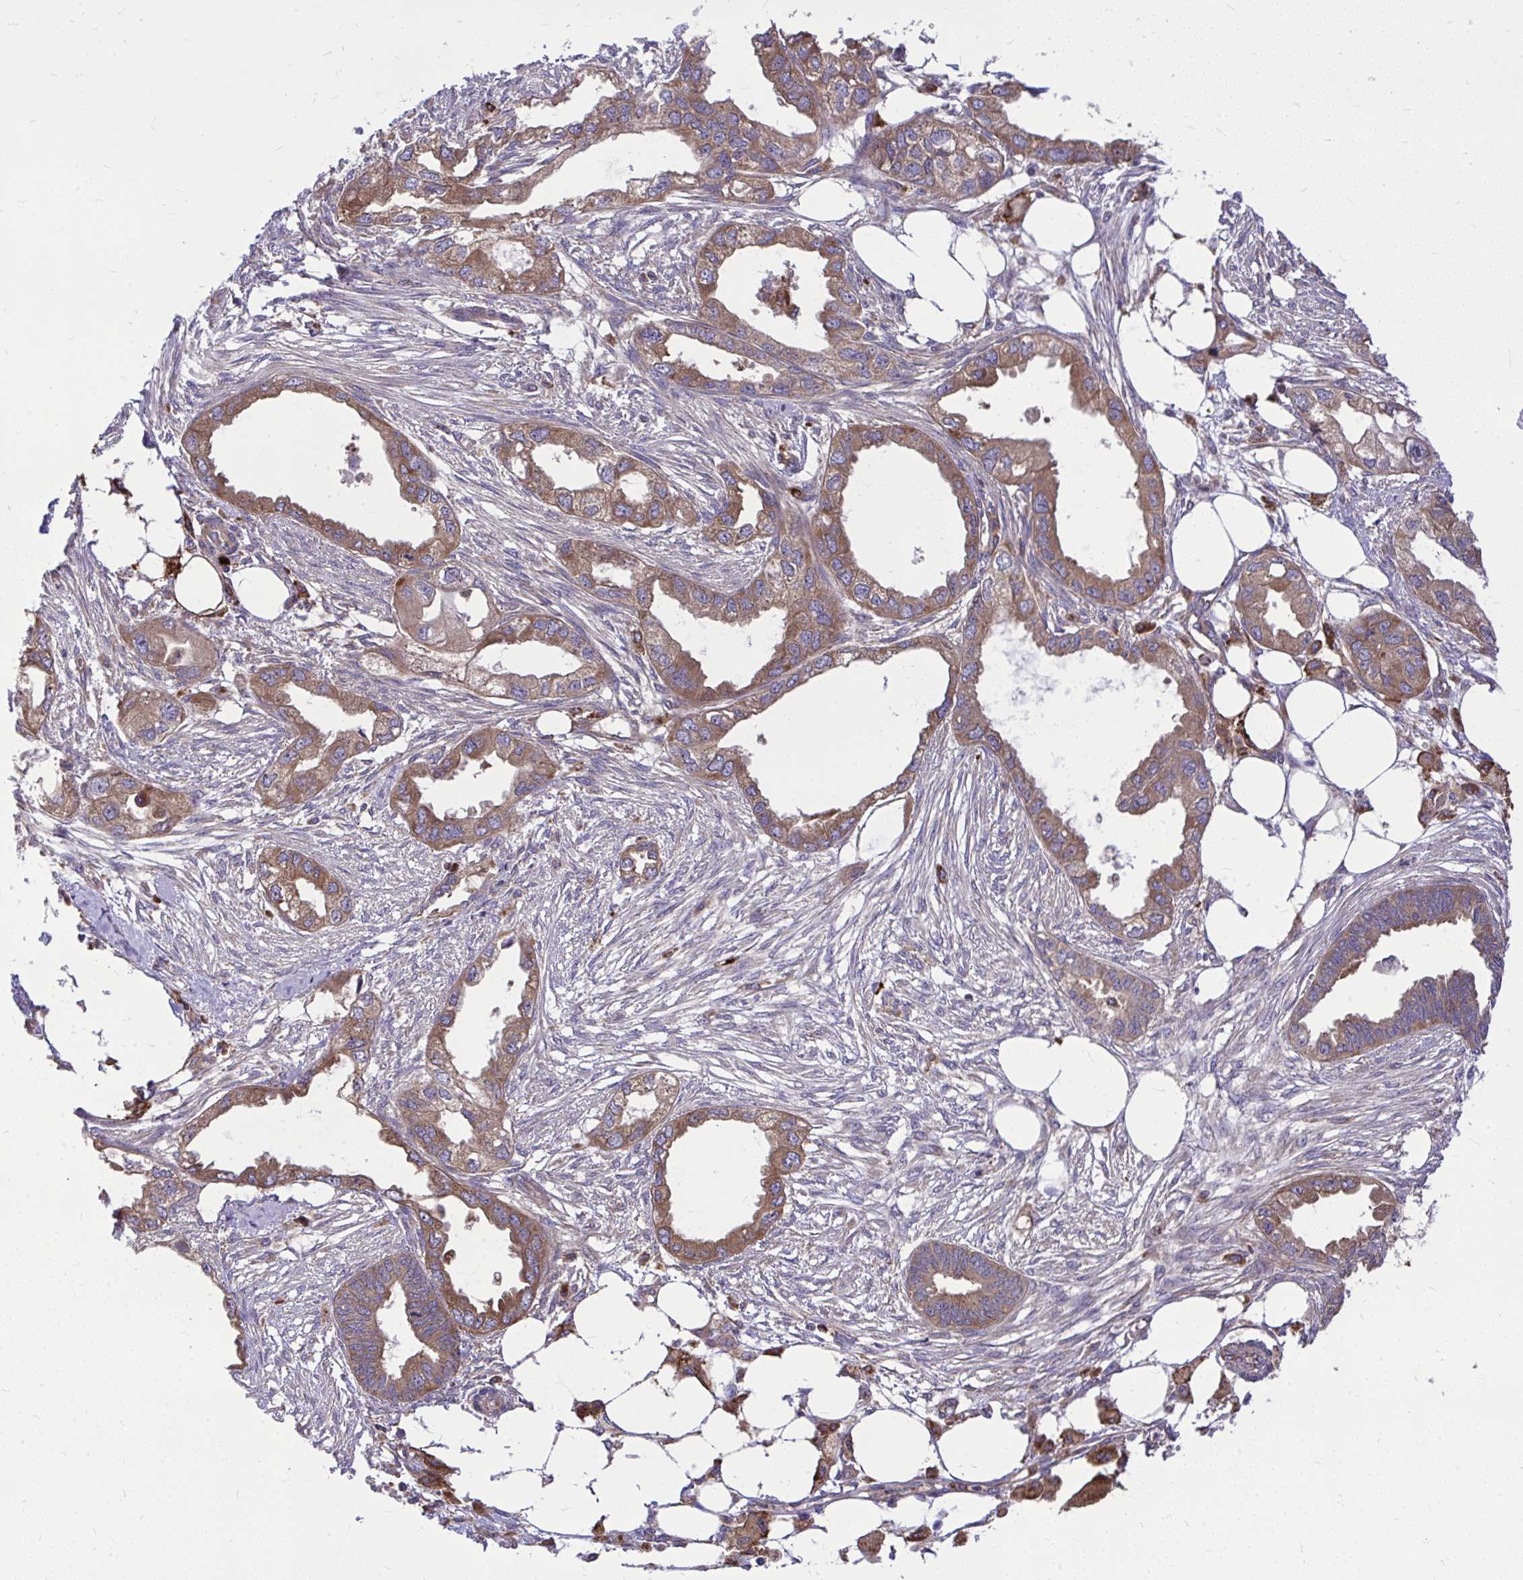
{"staining": {"intensity": "moderate", "quantity": ">75%", "location": "cytoplasmic/membranous"}, "tissue": "endometrial cancer", "cell_type": "Tumor cells", "image_type": "cancer", "snomed": [{"axis": "morphology", "description": "Adenocarcinoma, NOS"}, {"axis": "morphology", "description": "Adenocarcinoma, metastatic, NOS"}, {"axis": "topography", "description": "Adipose tissue"}, {"axis": "topography", "description": "Endometrium"}], "caption": "Moderate cytoplasmic/membranous positivity is identified in approximately >75% of tumor cells in adenocarcinoma (endometrial). Using DAB (brown) and hematoxylin (blue) stains, captured at high magnification using brightfield microscopy.", "gene": "PAIP2", "patient": {"sex": "female", "age": 67}}